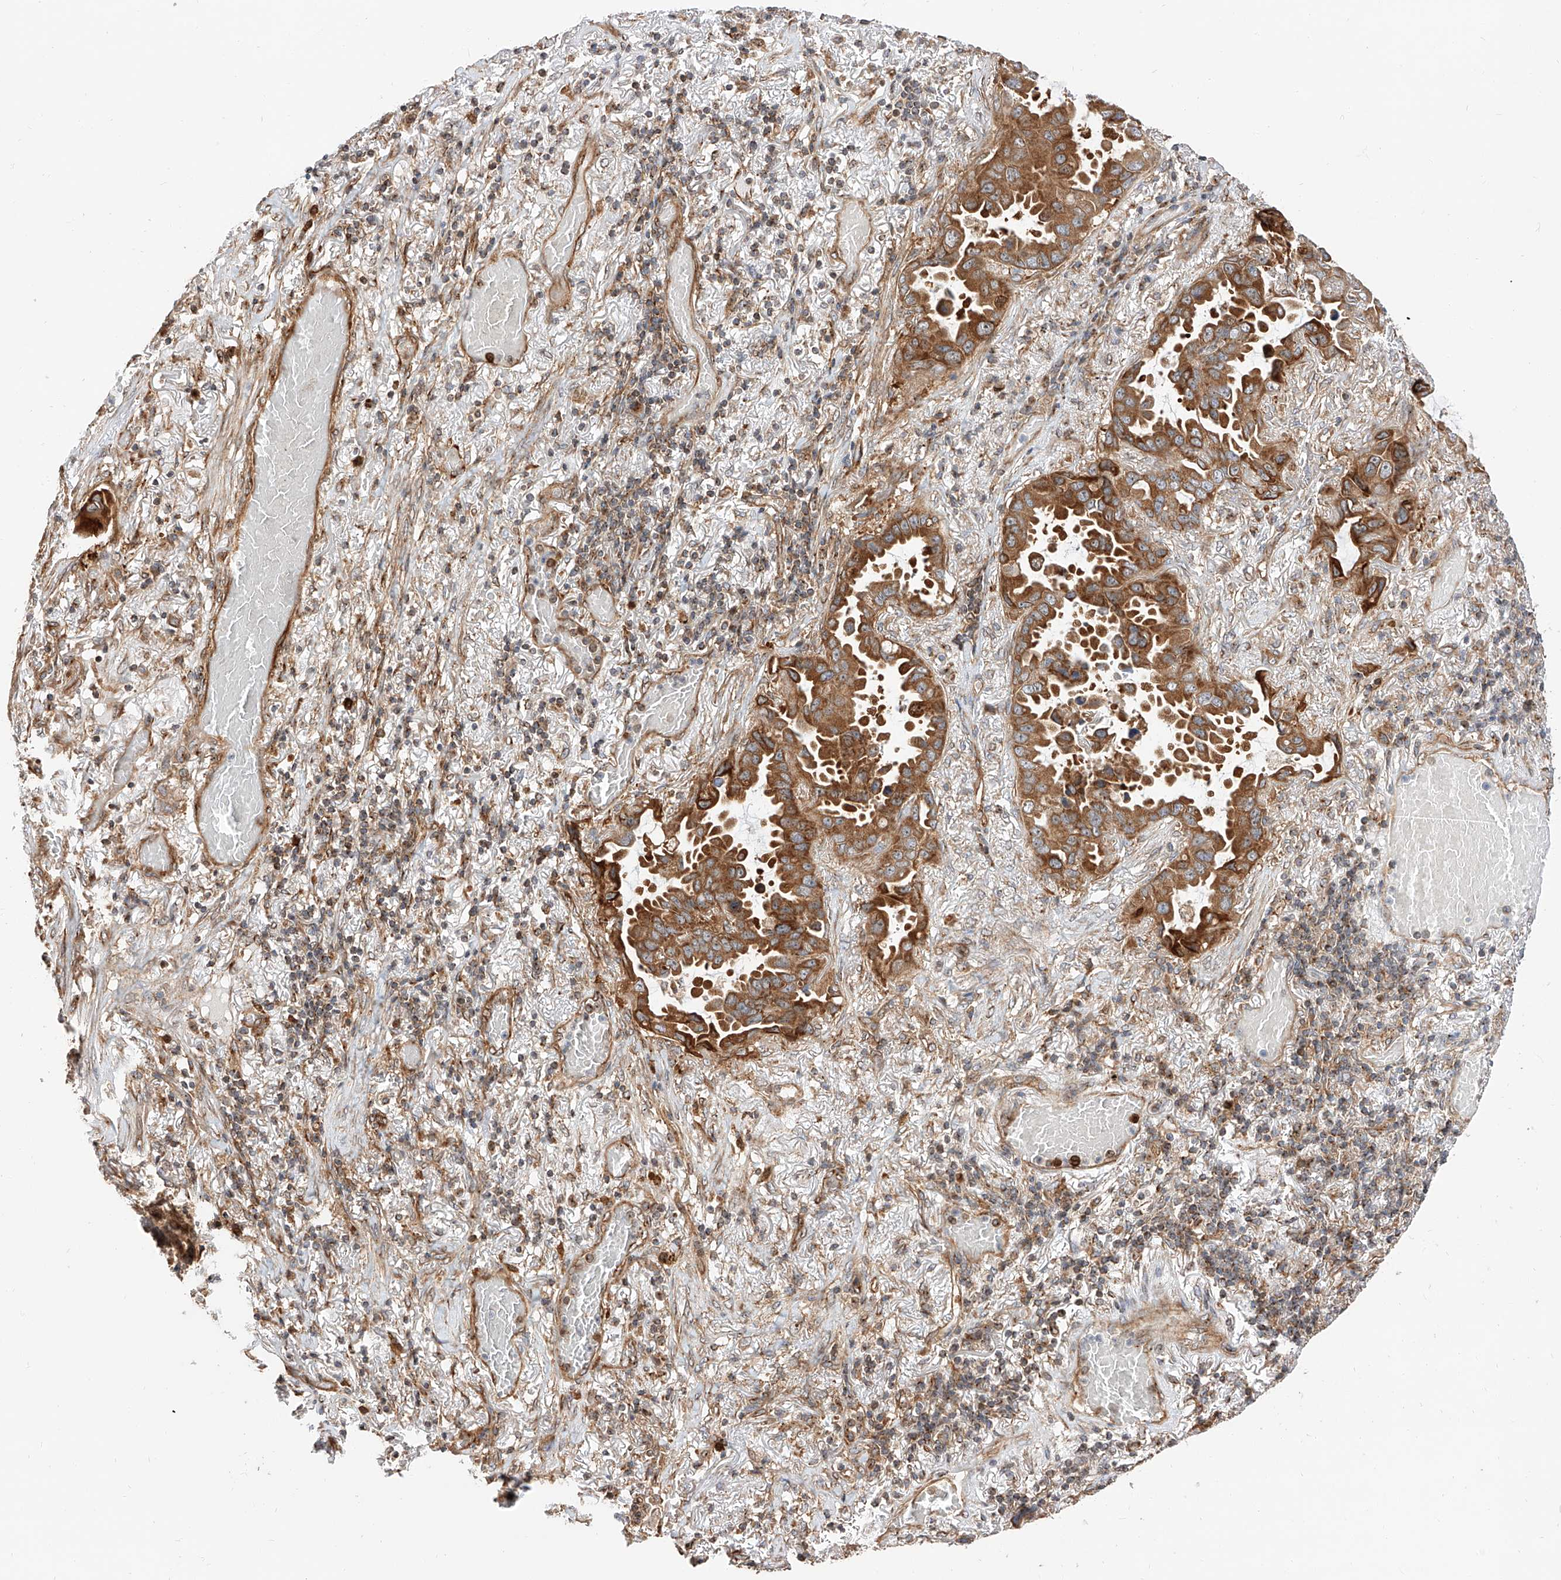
{"staining": {"intensity": "moderate", "quantity": ">75%", "location": "cytoplasmic/membranous"}, "tissue": "lung cancer", "cell_type": "Tumor cells", "image_type": "cancer", "snomed": [{"axis": "morphology", "description": "Adenocarcinoma, NOS"}, {"axis": "topography", "description": "Lung"}], "caption": "Protein analysis of lung cancer tissue displays moderate cytoplasmic/membranous expression in about >75% of tumor cells.", "gene": "ISCA2", "patient": {"sex": "male", "age": 64}}